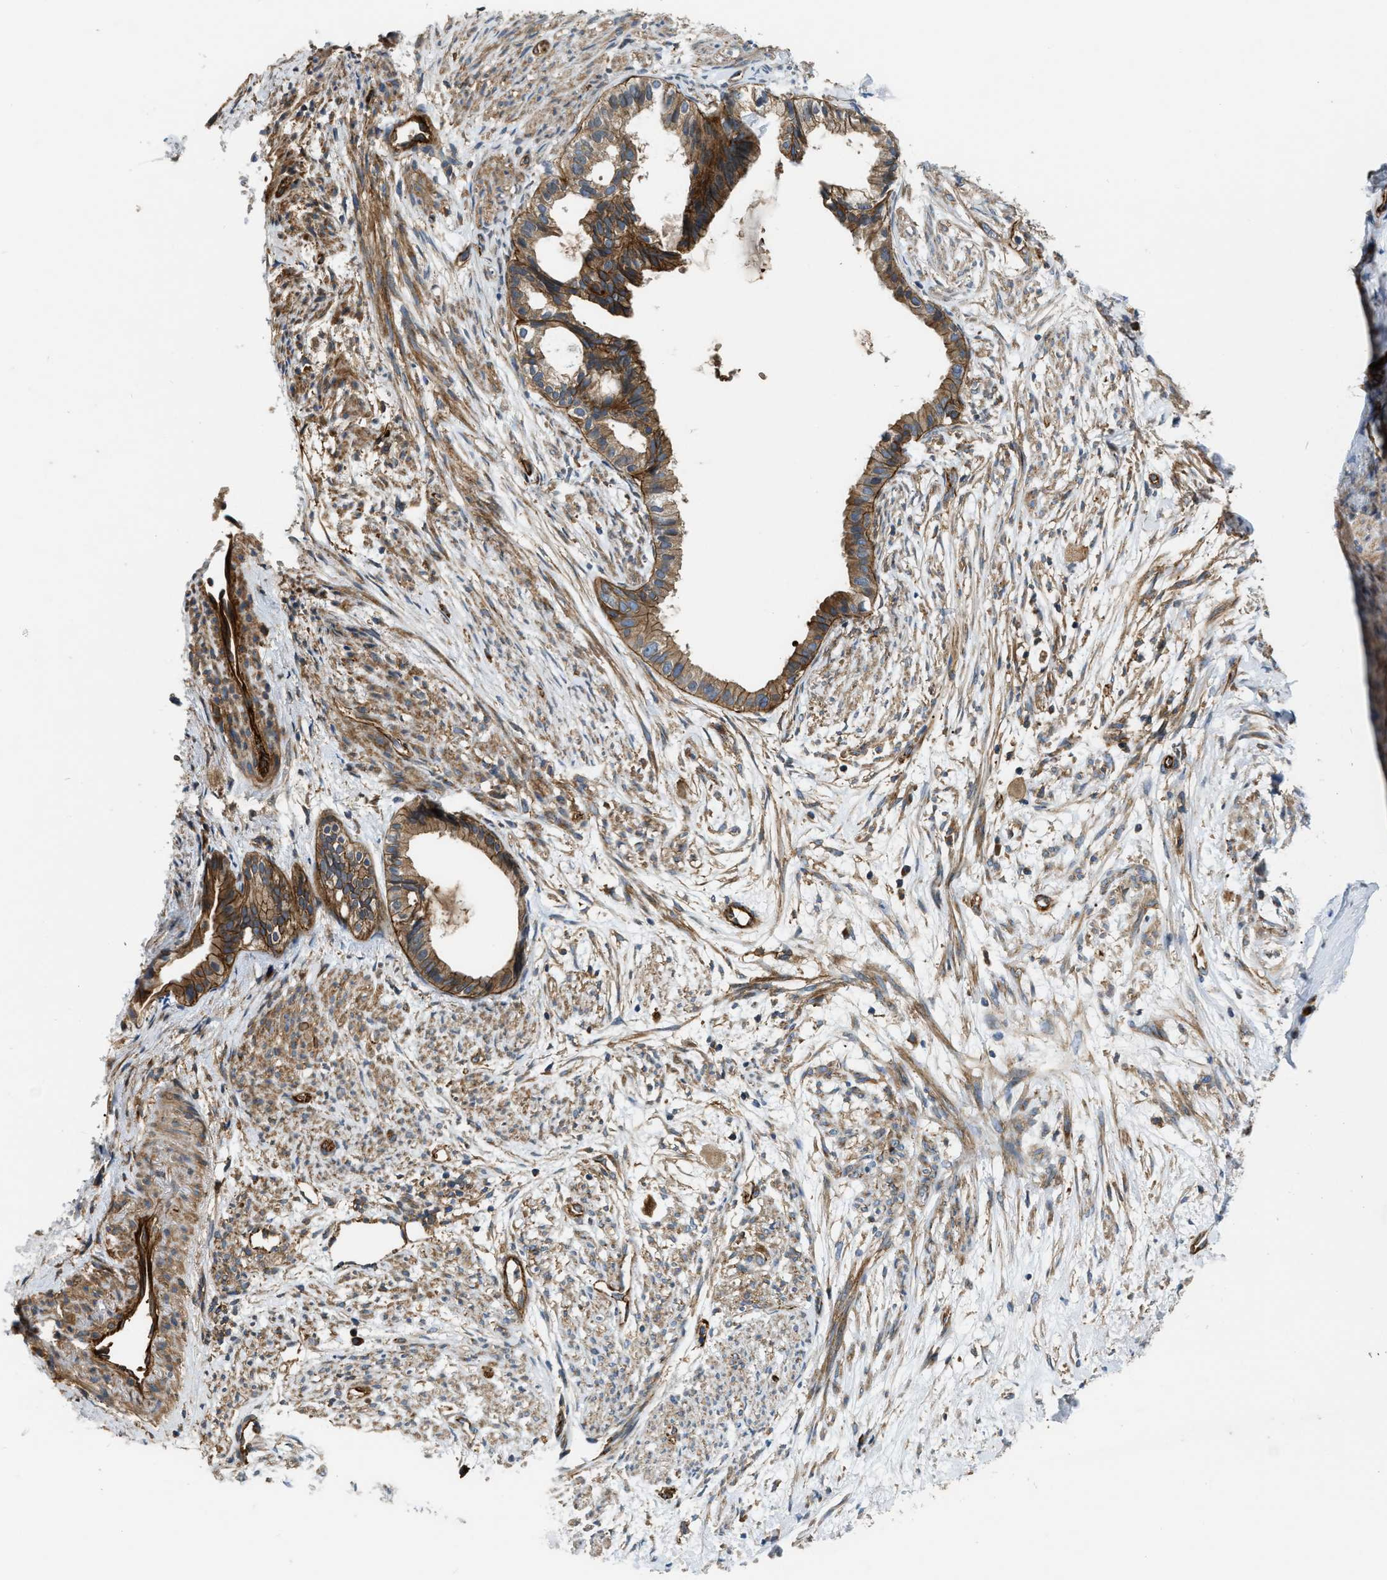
{"staining": {"intensity": "moderate", "quantity": ">75%", "location": "cytoplasmic/membranous"}, "tissue": "cervical cancer", "cell_type": "Tumor cells", "image_type": "cancer", "snomed": [{"axis": "morphology", "description": "Normal tissue, NOS"}, {"axis": "morphology", "description": "Adenocarcinoma, NOS"}, {"axis": "topography", "description": "Cervix"}, {"axis": "topography", "description": "Endometrium"}], "caption": "Immunohistochemical staining of human cervical cancer shows medium levels of moderate cytoplasmic/membranous expression in about >75% of tumor cells.", "gene": "ERC1", "patient": {"sex": "female", "age": 86}}